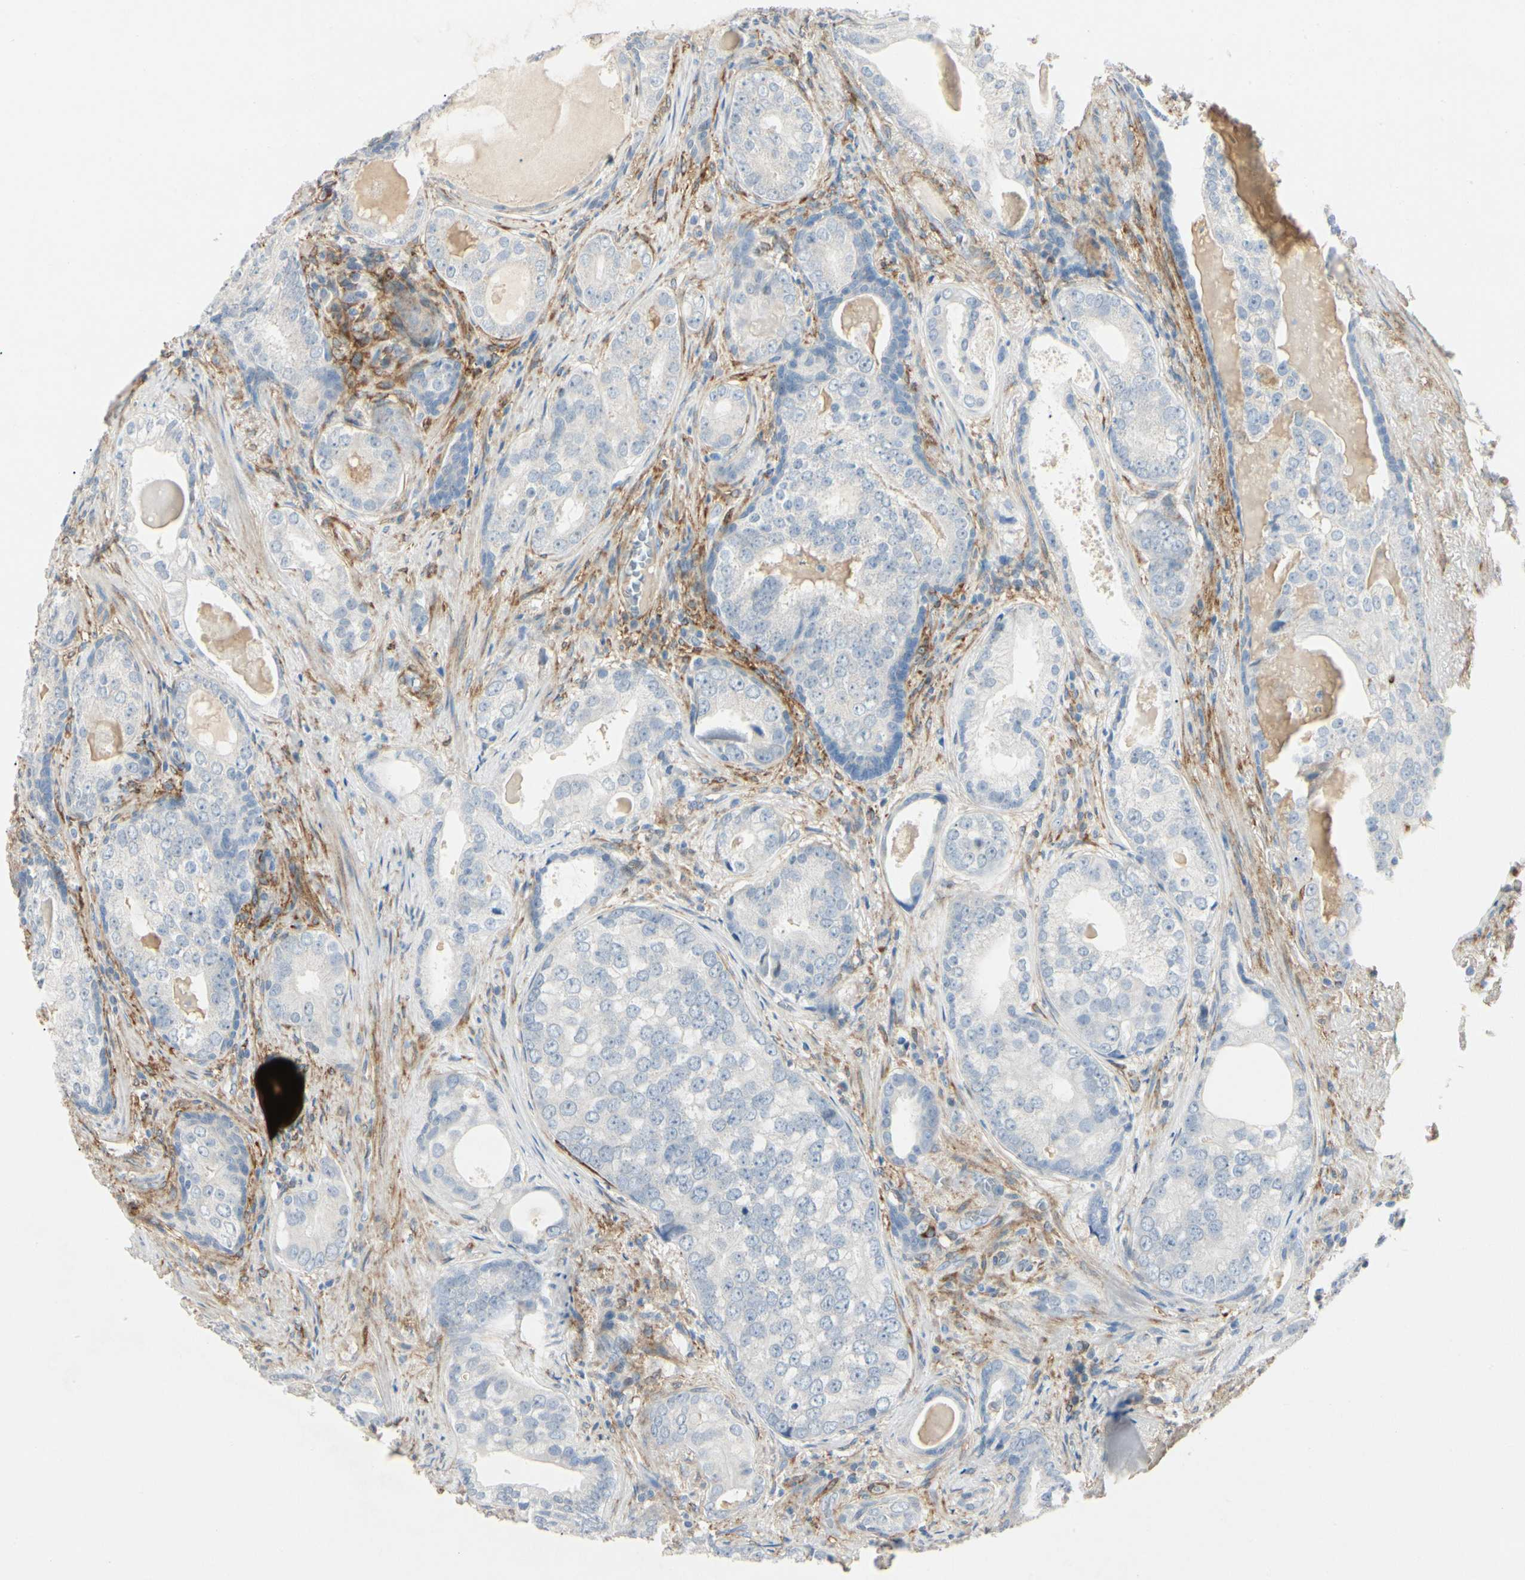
{"staining": {"intensity": "negative", "quantity": "none", "location": "none"}, "tissue": "prostate cancer", "cell_type": "Tumor cells", "image_type": "cancer", "snomed": [{"axis": "morphology", "description": "Adenocarcinoma, High grade"}, {"axis": "topography", "description": "Prostate"}], "caption": "This is a photomicrograph of IHC staining of high-grade adenocarcinoma (prostate), which shows no staining in tumor cells.", "gene": "AMPH", "patient": {"sex": "male", "age": 66}}